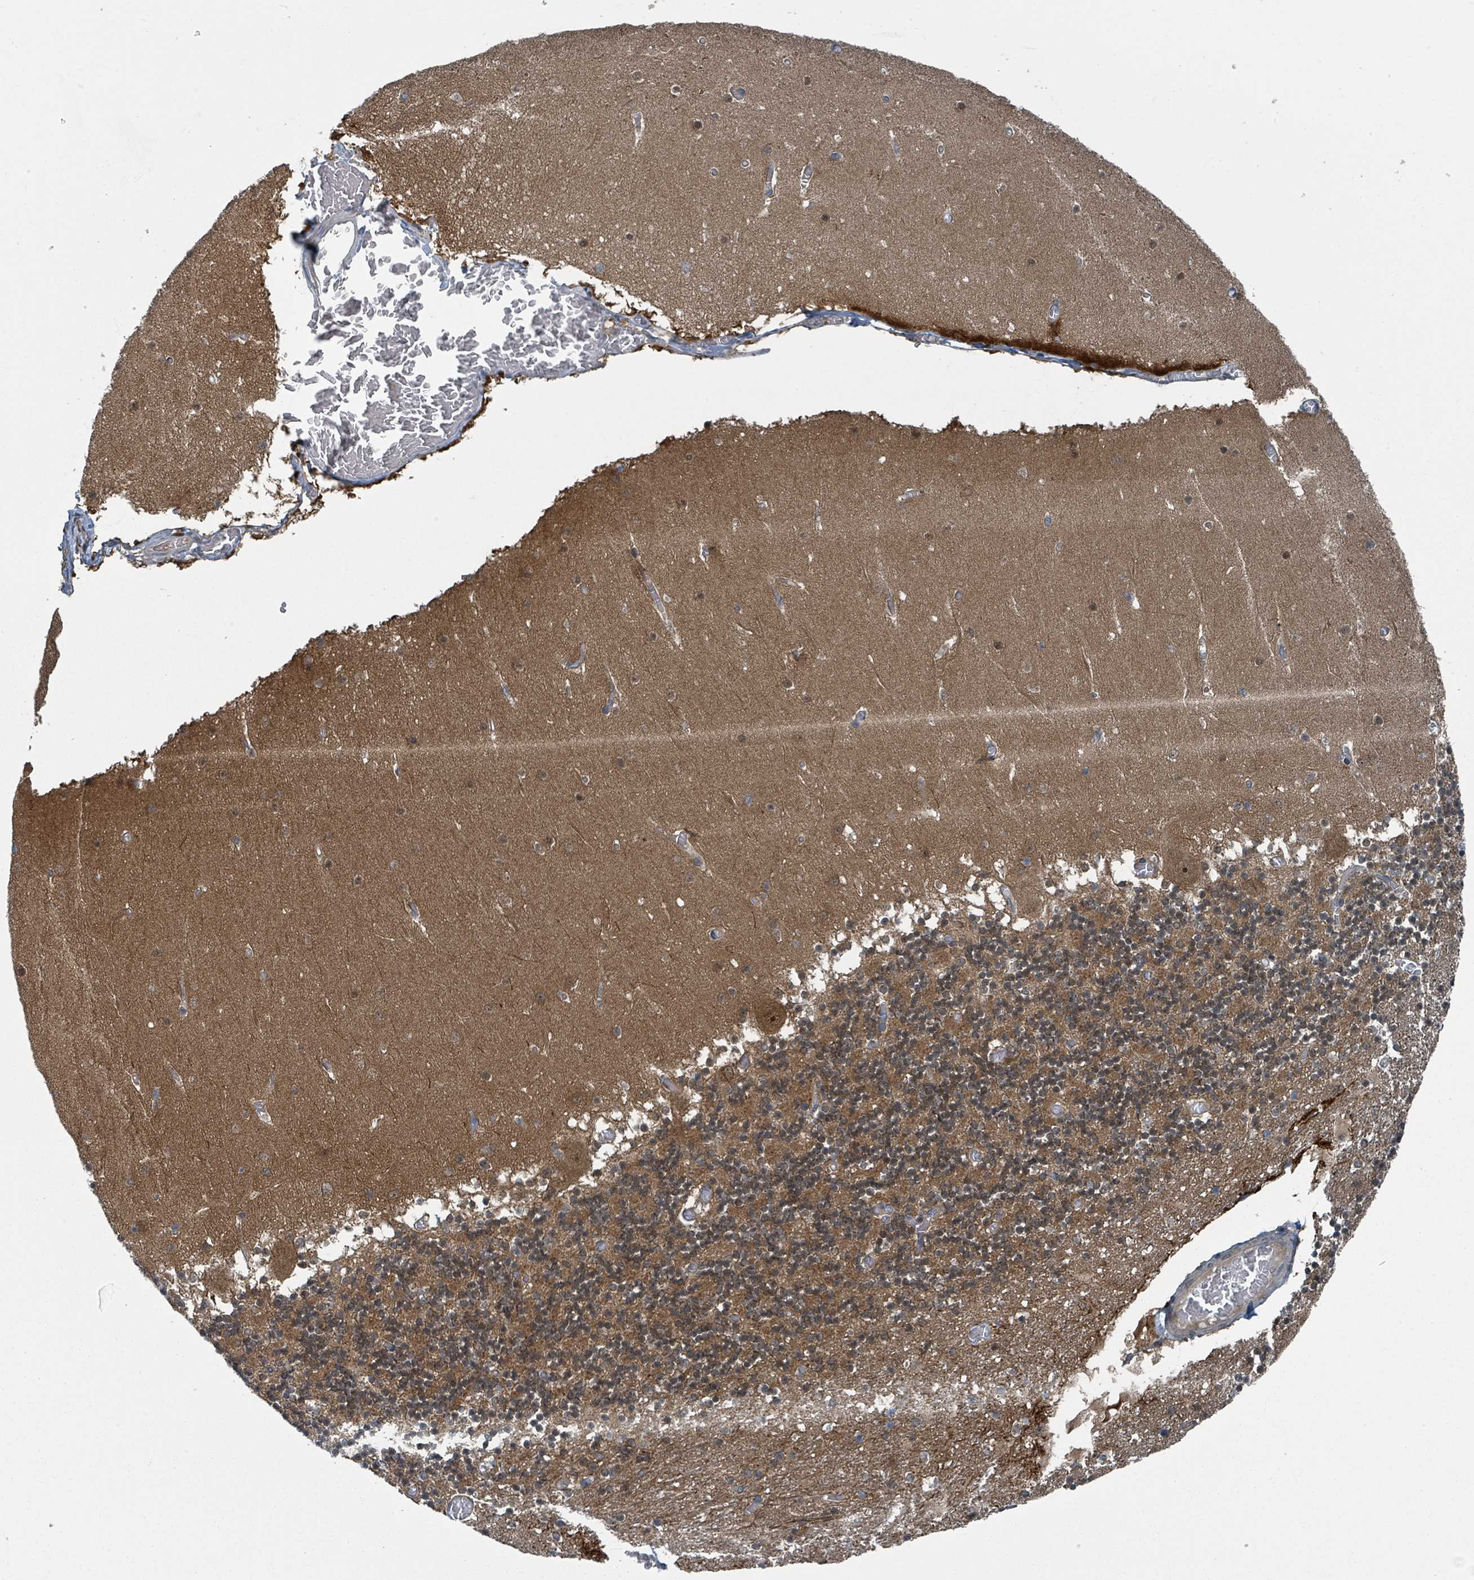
{"staining": {"intensity": "moderate", "quantity": ">75%", "location": "cytoplasmic/membranous"}, "tissue": "cerebellum", "cell_type": "Cells in granular layer", "image_type": "normal", "snomed": [{"axis": "morphology", "description": "Normal tissue, NOS"}, {"axis": "topography", "description": "Cerebellum"}], "caption": "Cerebellum stained with IHC reveals moderate cytoplasmic/membranous positivity in about >75% of cells in granular layer. Nuclei are stained in blue.", "gene": "GOLGA7B", "patient": {"sex": "female", "age": 28}}